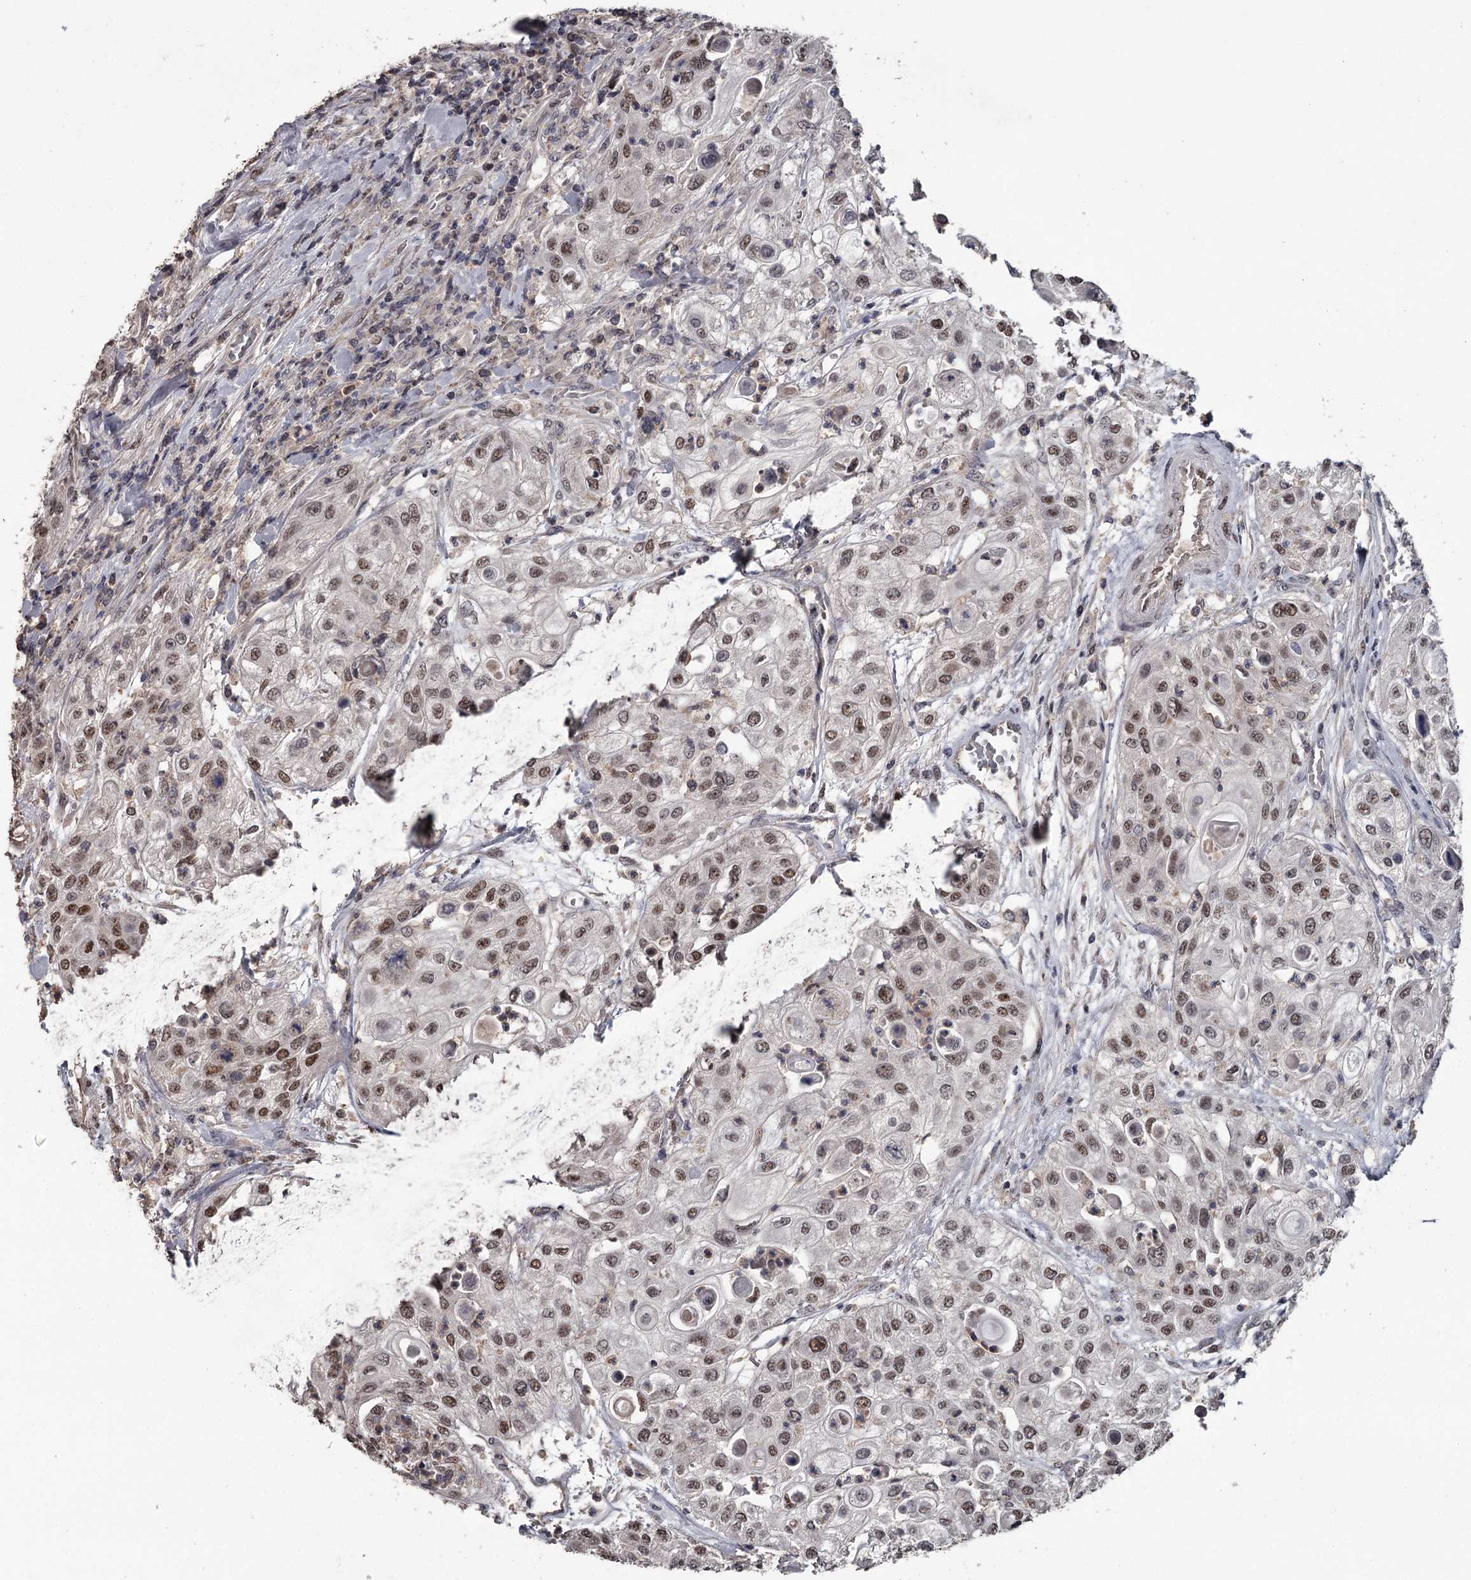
{"staining": {"intensity": "moderate", "quantity": ">75%", "location": "nuclear"}, "tissue": "urothelial cancer", "cell_type": "Tumor cells", "image_type": "cancer", "snomed": [{"axis": "morphology", "description": "Urothelial carcinoma, High grade"}, {"axis": "topography", "description": "Urinary bladder"}], "caption": "Immunohistochemical staining of human urothelial carcinoma (high-grade) demonstrates medium levels of moderate nuclear positivity in about >75% of tumor cells.", "gene": "PRPF40B", "patient": {"sex": "female", "age": 79}}